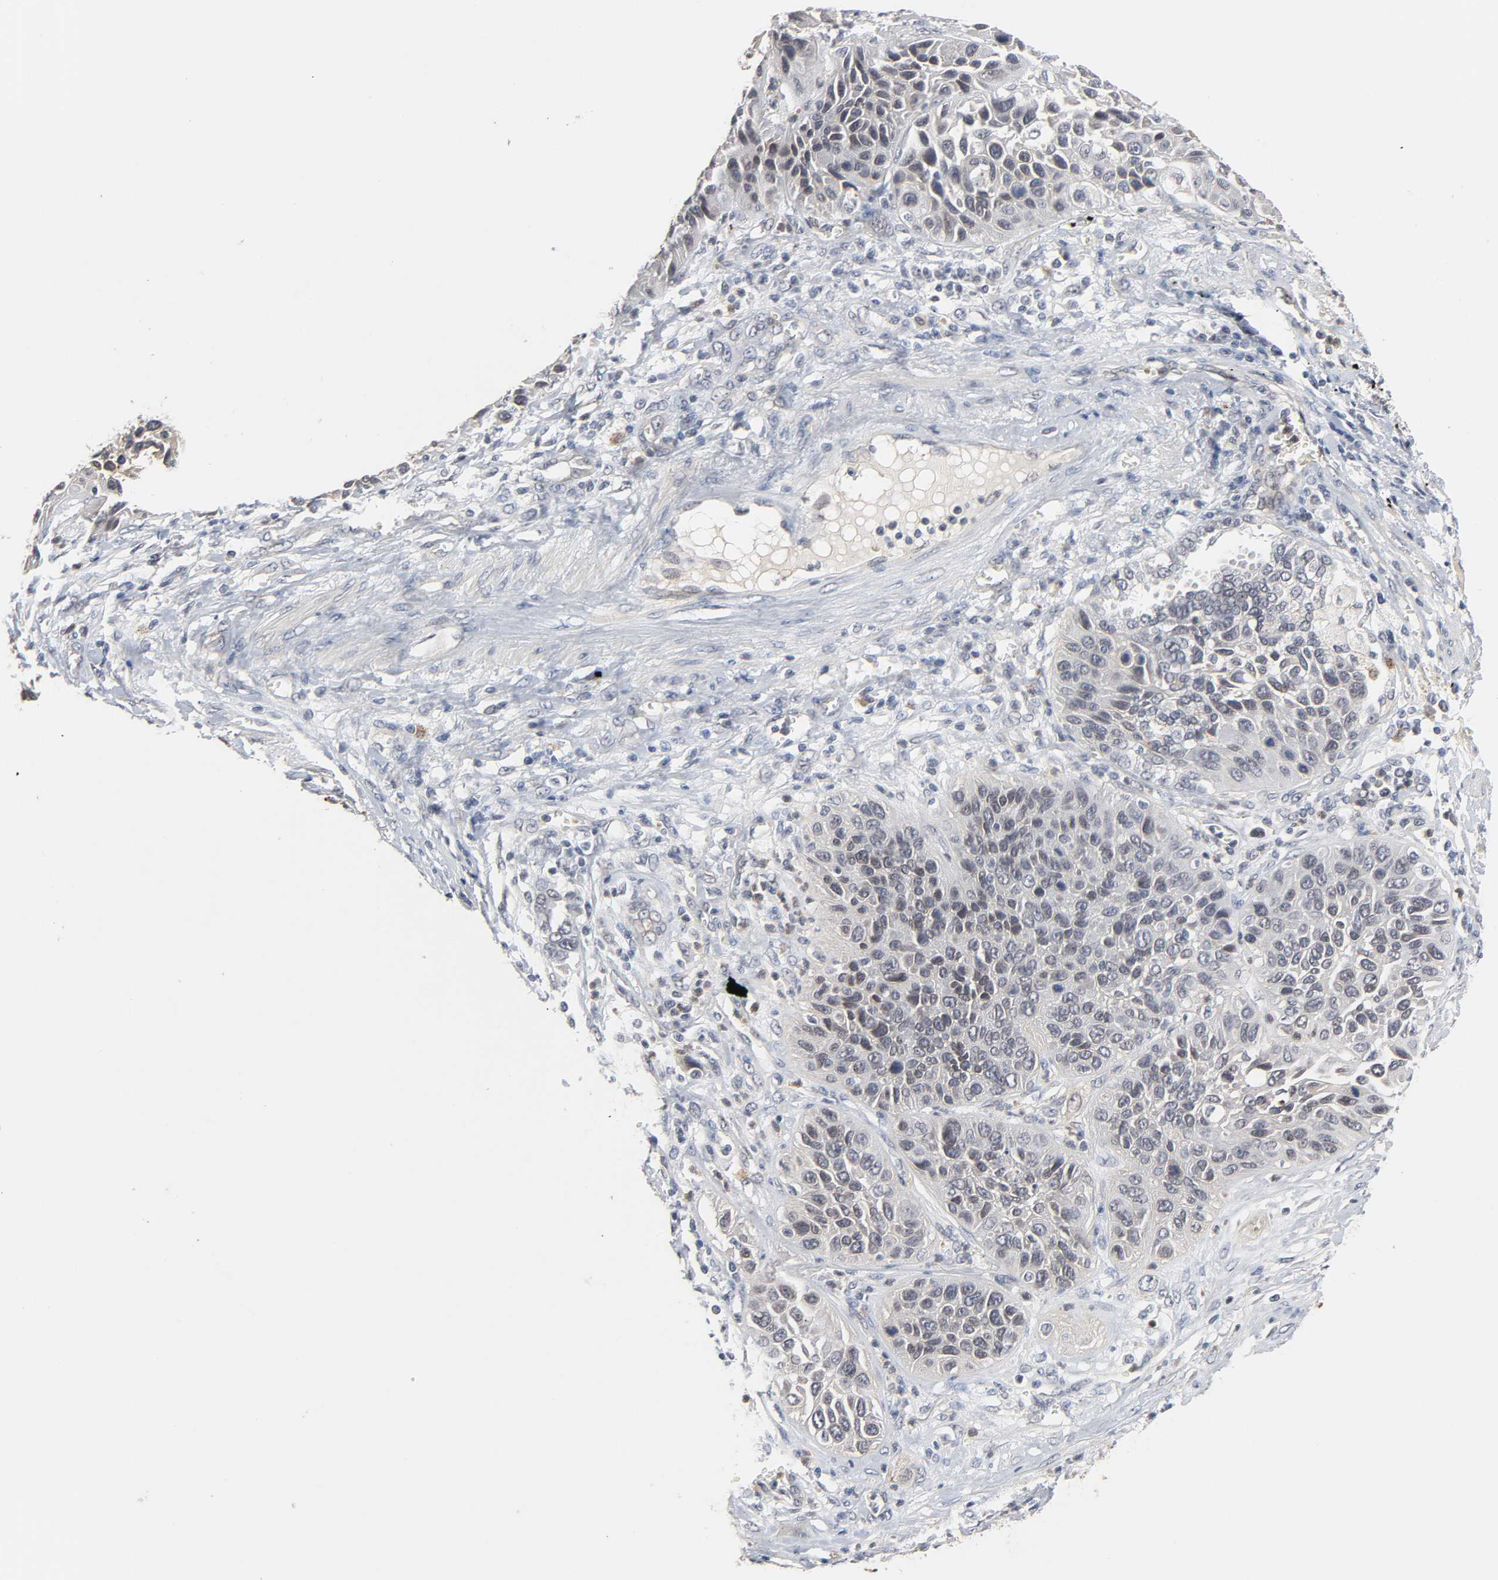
{"staining": {"intensity": "weak", "quantity": "<25%", "location": "cytoplasmic/membranous"}, "tissue": "lung cancer", "cell_type": "Tumor cells", "image_type": "cancer", "snomed": [{"axis": "morphology", "description": "Squamous cell carcinoma, NOS"}, {"axis": "topography", "description": "Lung"}], "caption": "This is a photomicrograph of IHC staining of lung squamous cell carcinoma, which shows no positivity in tumor cells. The staining is performed using DAB (3,3'-diaminobenzidine) brown chromogen with nuclei counter-stained in using hematoxylin.", "gene": "CCDC175", "patient": {"sex": "female", "age": 76}}